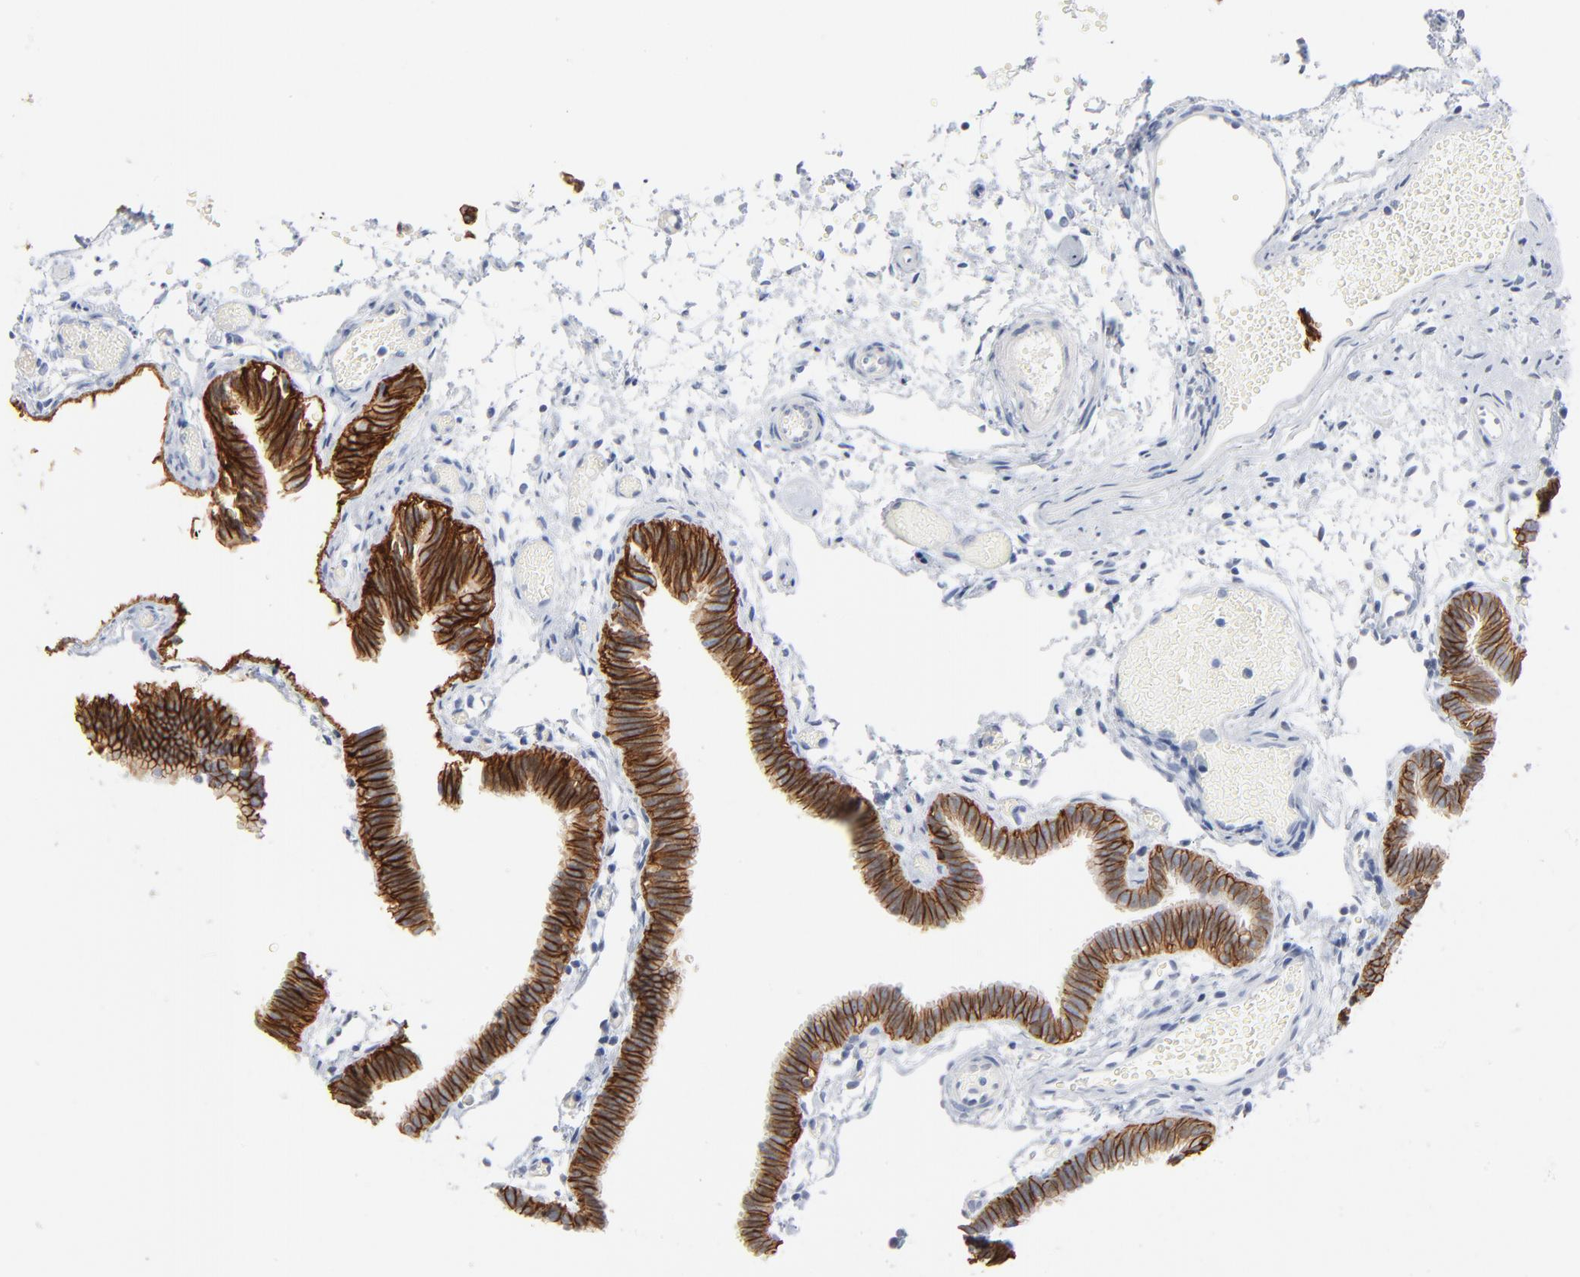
{"staining": {"intensity": "strong", "quantity": ">75%", "location": "cytoplasmic/membranous"}, "tissue": "fallopian tube", "cell_type": "Glandular cells", "image_type": "normal", "snomed": [{"axis": "morphology", "description": "Normal tissue, NOS"}, {"axis": "topography", "description": "Fallopian tube"}], "caption": "Fallopian tube stained with DAB (3,3'-diaminobenzidine) immunohistochemistry shows high levels of strong cytoplasmic/membranous expression in about >75% of glandular cells. The staining is performed using DAB (3,3'-diaminobenzidine) brown chromogen to label protein expression. The nuclei are counter-stained blue using hematoxylin.", "gene": "EPCAM", "patient": {"sex": "female", "age": 29}}